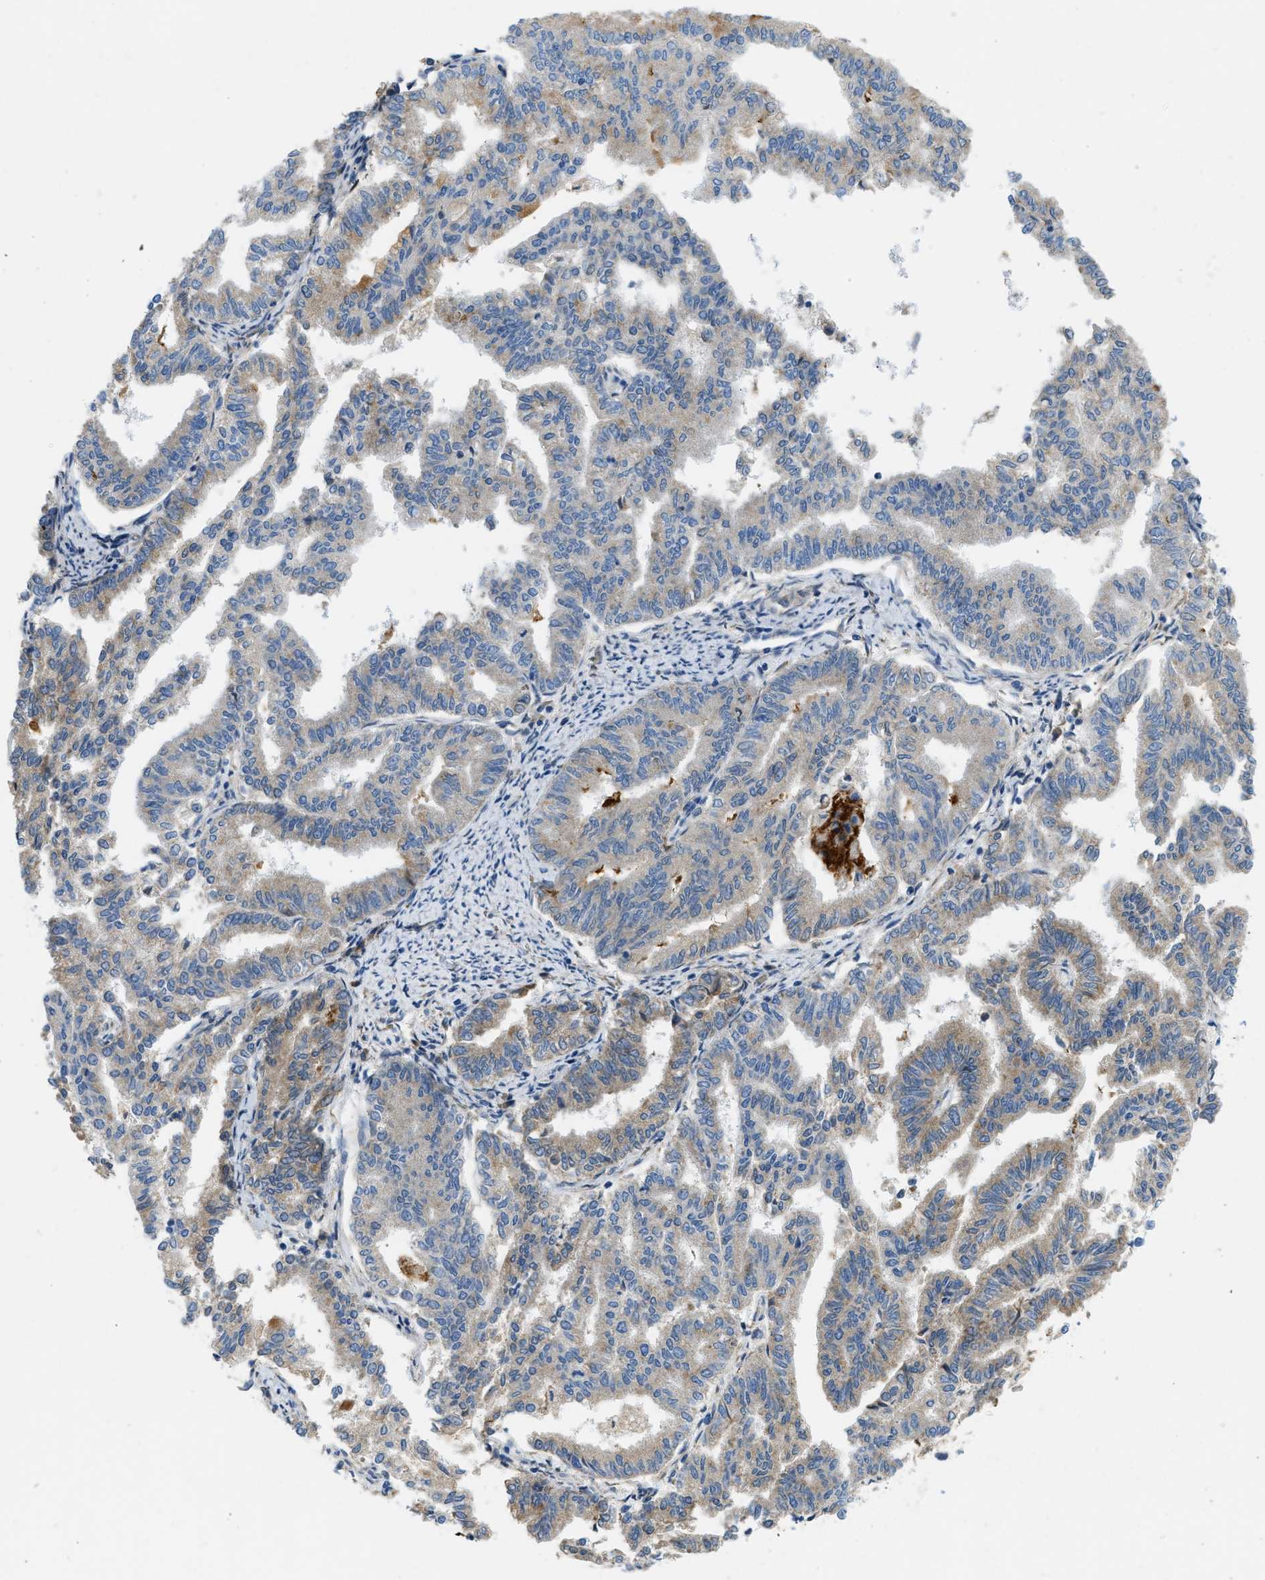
{"staining": {"intensity": "moderate", "quantity": "25%-75%", "location": "cytoplasmic/membranous"}, "tissue": "endometrial cancer", "cell_type": "Tumor cells", "image_type": "cancer", "snomed": [{"axis": "morphology", "description": "Adenocarcinoma, NOS"}, {"axis": "topography", "description": "Endometrium"}], "caption": "Tumor cells reveal medium levels of moderate cytoplasmic/membranous staining in approximately 25%-75% of cells in human endometrial cancer. The staining is performed using DAB brown chromogen to label protein expression. The nuclei are counter-stained blue using hematoxylin.", "gene": "COL15A1", "patient": {"sex": "female", "age": 79}}